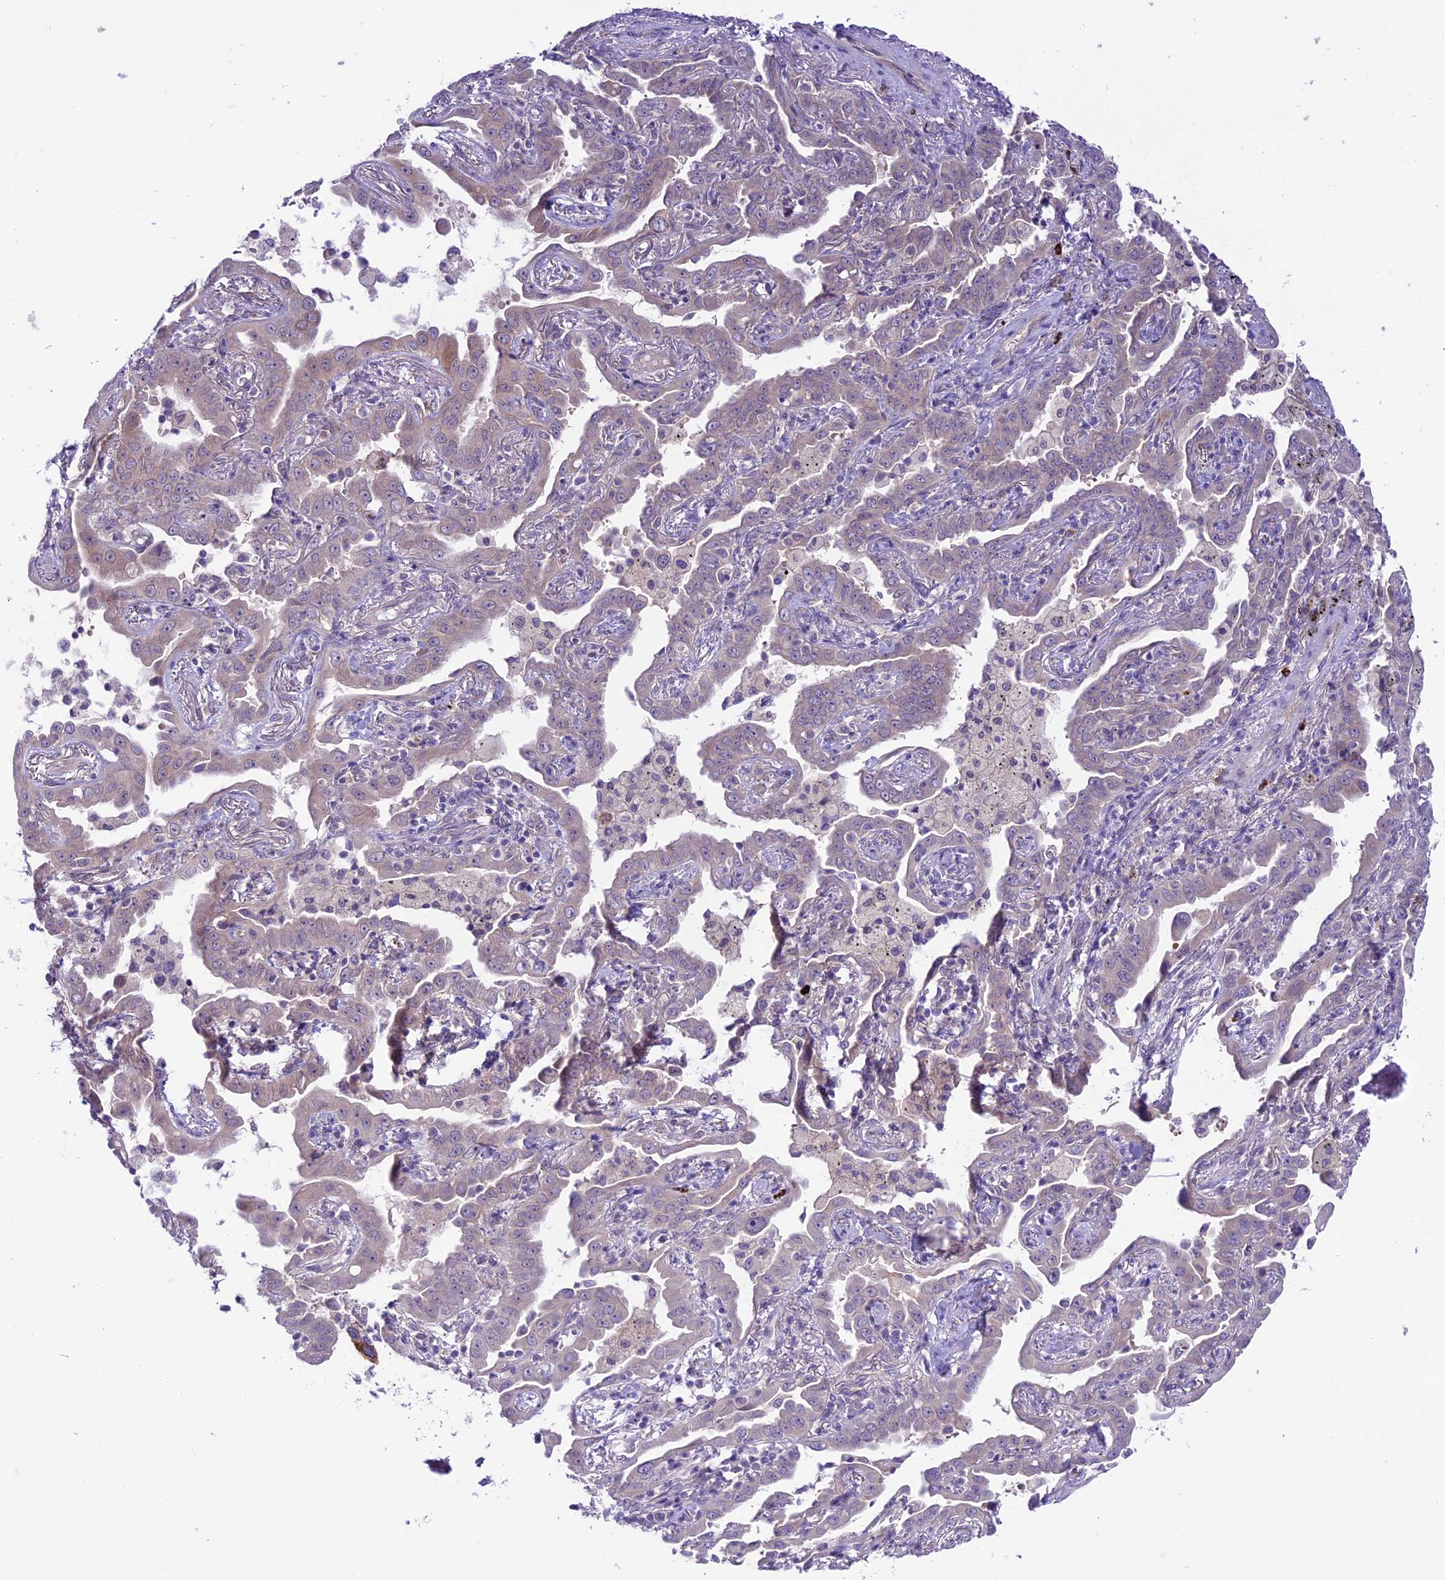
{"staining": {"intensity": "negative", "quantity": "none", "location": "none"}, "tissue": "lung cancer", "cell_type": "Tumor cells", "image_type": "cancer", "snomed": [{"axis": "morphology", "description": "Adenocarcinoma, NOS"}, {"axis": "topography", "description": "Lung"}], "caption": "Tumor cells show no significant expression in adenocarcinoma (lung).", "gene": "SPRED1", "patient": {"sex": "male", "age": 67}}